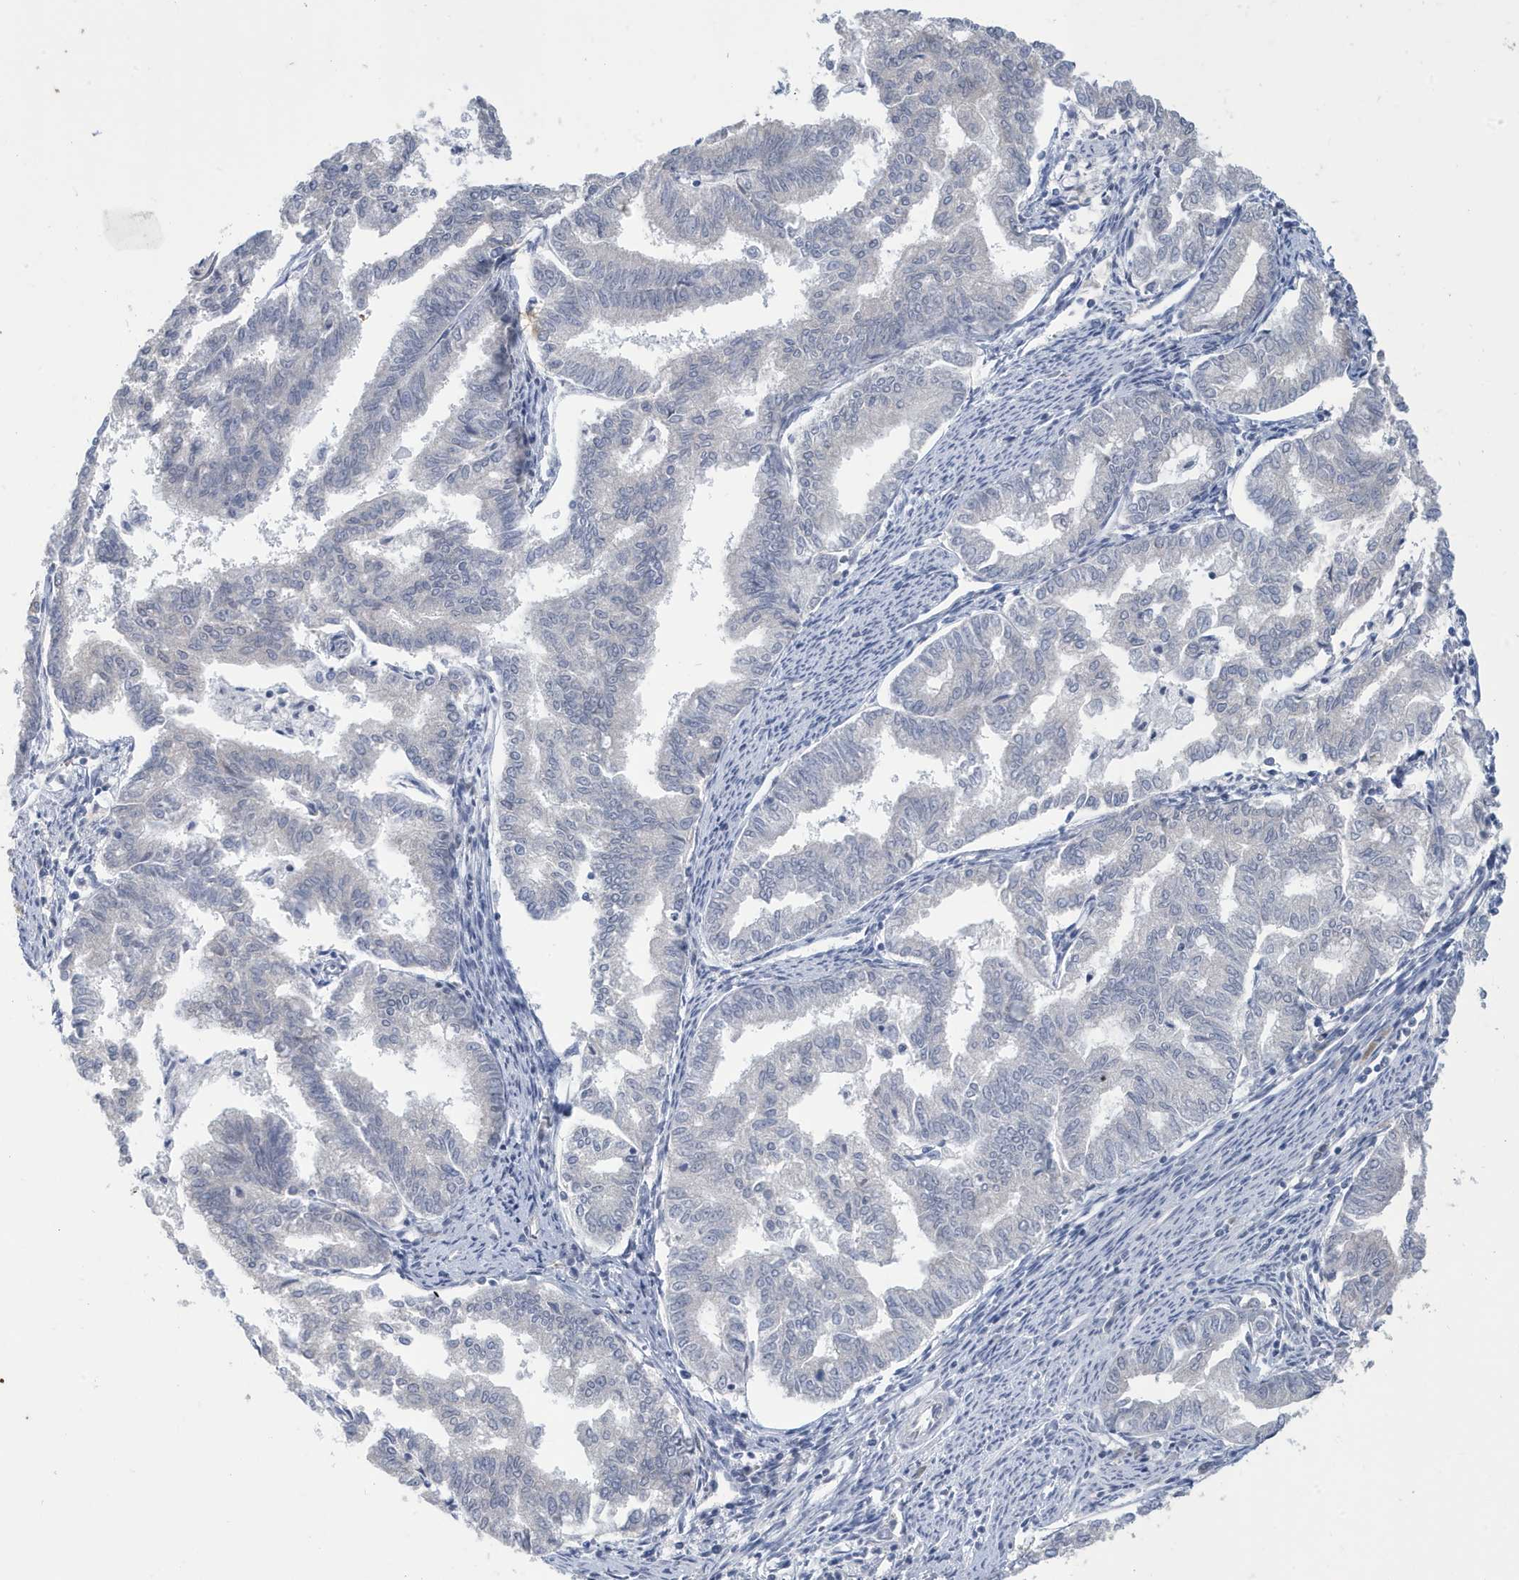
{"staining": {"intensity": "negative", "quantity": "none", "location": "none"}, "tissue": "endometrial cancer", "cell_type": "Tumor cells", "image_type": "cancer", "snomed": [{"axis": "morphology", "description": "Adenocarcinoma, NOS"}, {"axis": "topography", "description": "Endometrium"}], "caption": "A photomicrograph of endometrial adenocarcinoma stained for a protein demonstrates no brown staining in tumor cells. (DAB (3,3'-diaminobenzidine) immunohistochemistry (IHC) with hematoxylin counter stain).", "gene": "ZNF654", "patient": {"sex": "female", "age": 79}}